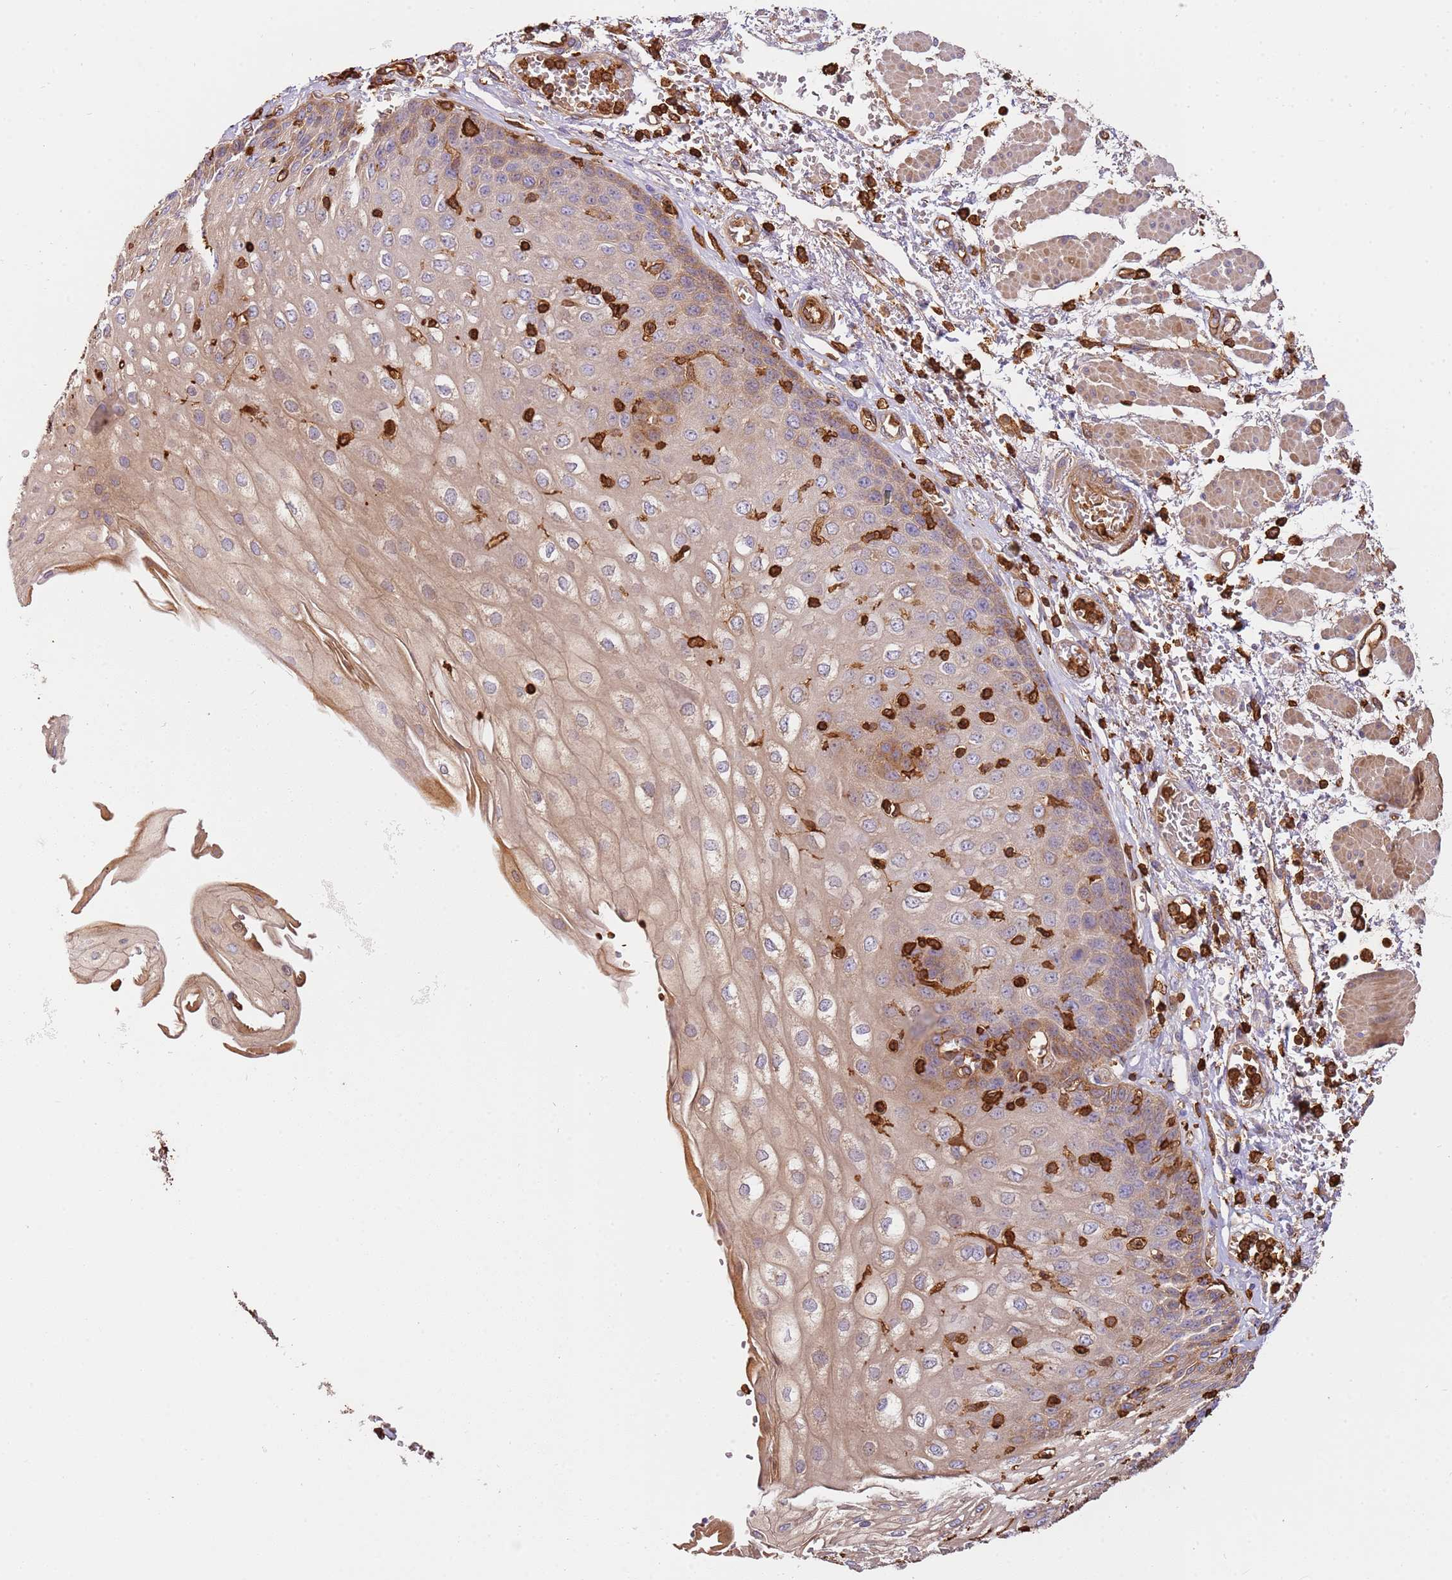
{"staining": {"intensity": "moderate", "quantity": "<25%", "location": "cytoplasmic/membranous"}, "tissue": "esophagus", "cell_type": "Squamous epithelial cells", "image_type": "normal", "snomed": [{"axis": "morphology", "description": "Normal tissue, NOS"}, {"axis": "topography", "description": "Esophagus"}], "caption": "Protein staining exhibits moderate cytoplasmic/membranous positivity in about <25% of squamous epithelial cells in unremarkable esophagus.", "gene": "OR6P1", "patient": {"sex": "male", "age": 81}}